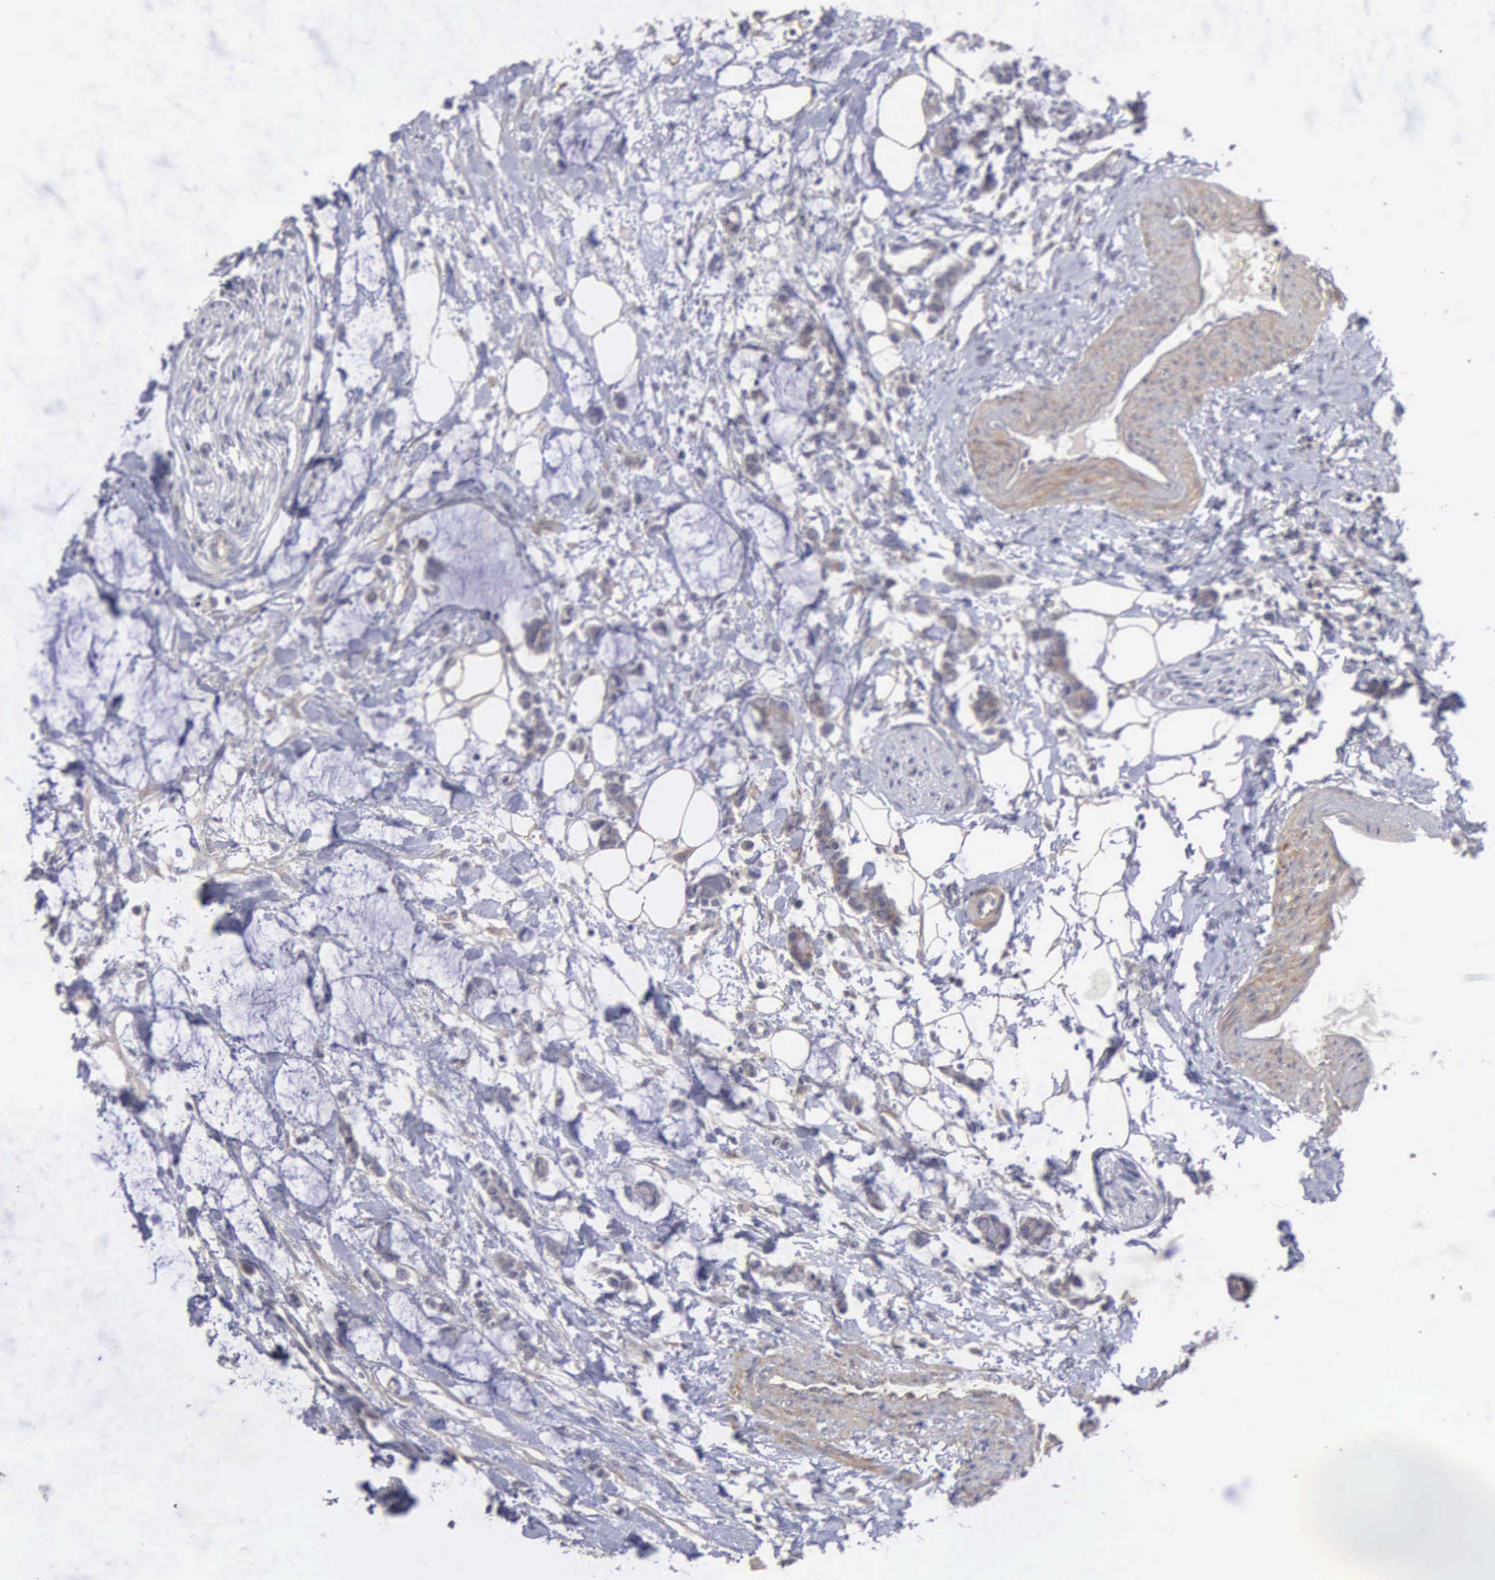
{"staining": {"intensity": "negative", "quantity": "none", "location": "none"}, "tissue": "colorectal cancer", "cell_type": "Tumor cells", "image_type": "cancer", "snomed": [{"axis": "morphology", "description": "Normal tissue, NOS"}, {"axis": "morphology", "description": "Adenocarcinoma, NOS"}, {"axis": "topography", "description": "Colon"}, {"axis": "topography", "description": "Peripheral nerve tissue"}], "caption": "Protein analysis of adenocarcinoma (colorectal) reveals no significant staining in tumor cells. (Brightfield microscopy of DAB IHC at high magnification).", "gene": "RTL10", "patient": {"sex": "male", "age": 14}}